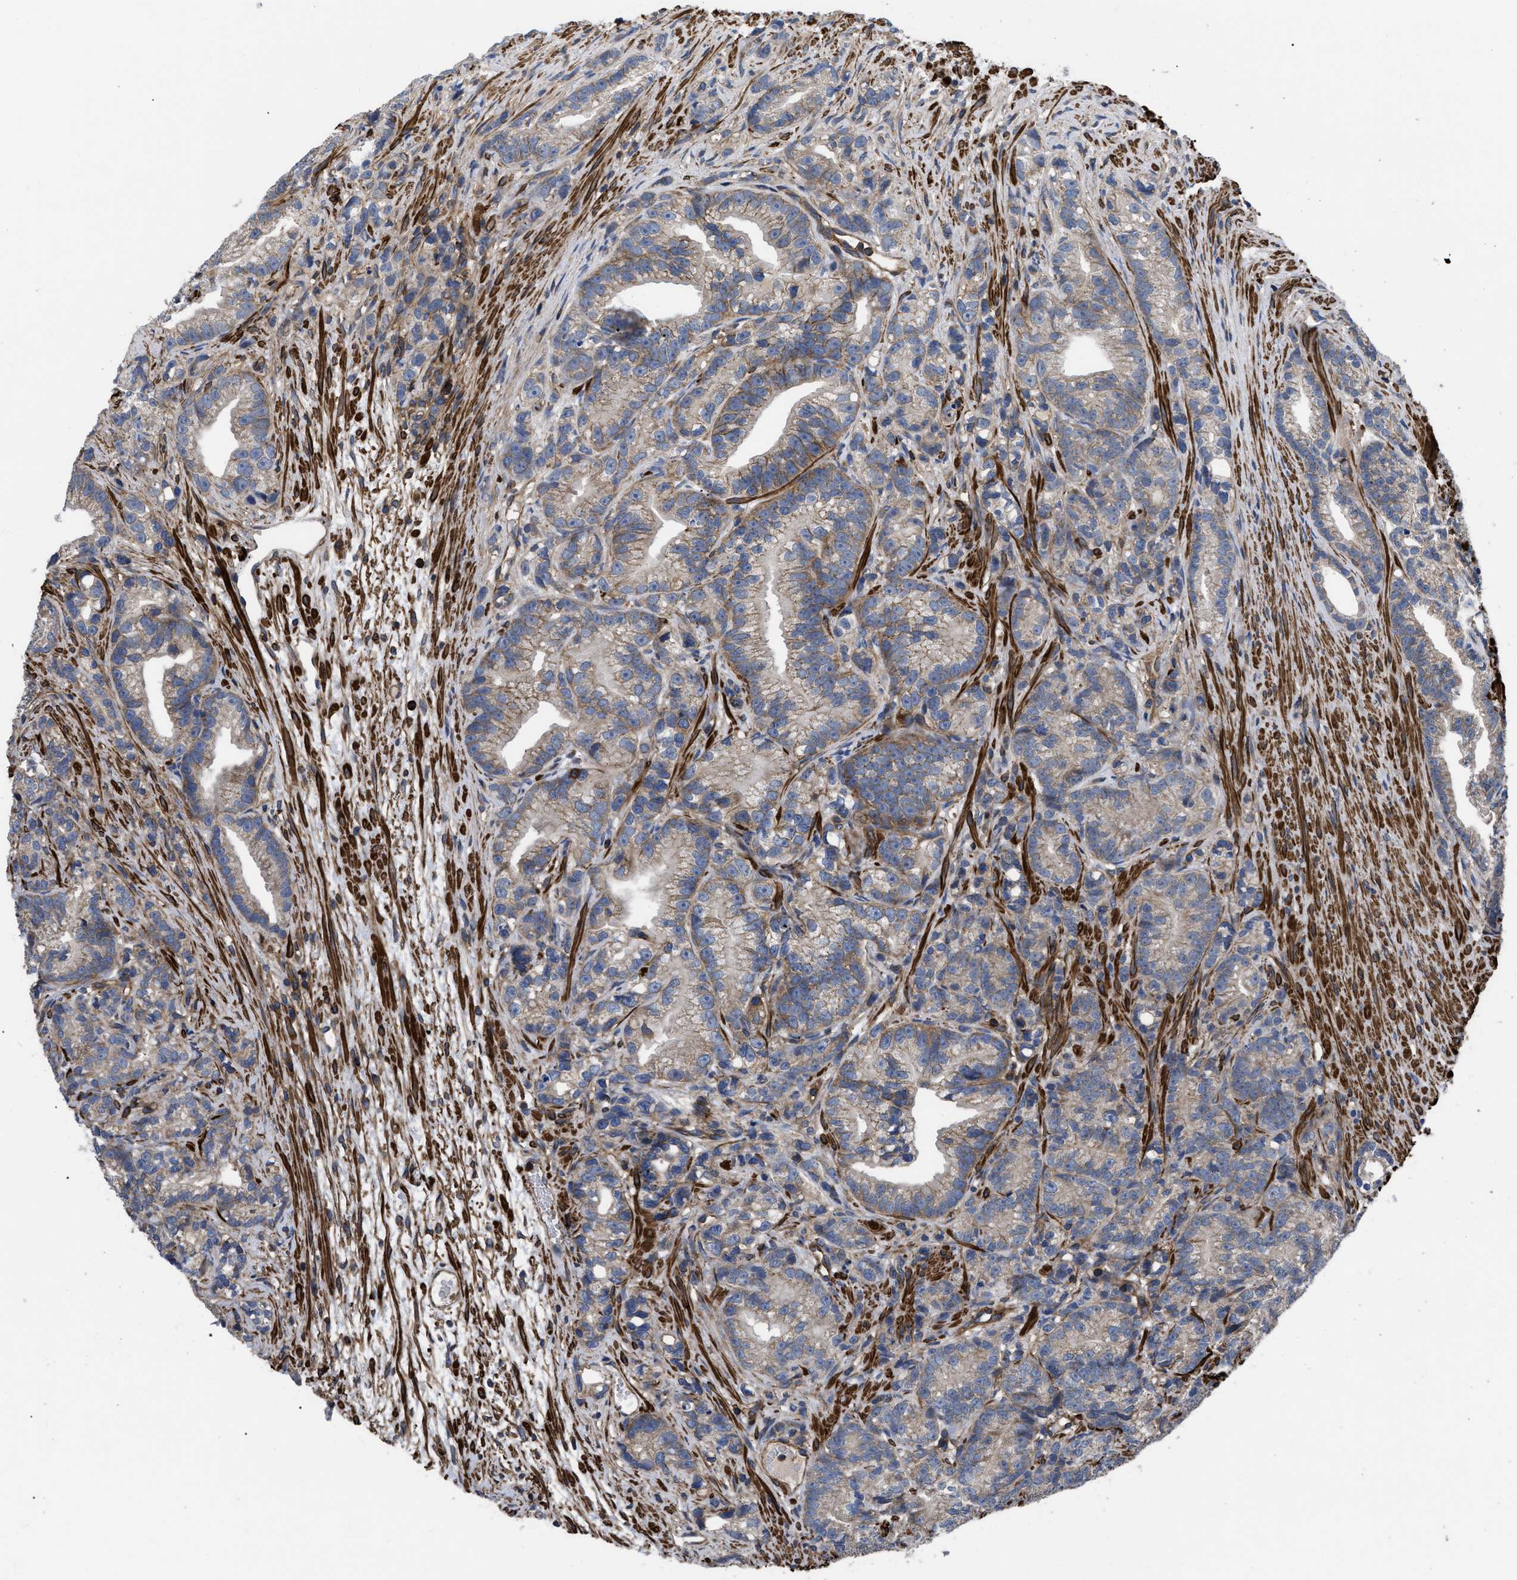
{"staining": {"intensity": "moderate", "quantity": ">75%", "location": "cytoplasmic/membranous"}, "tissue": "prostate cancer", "cell_type": "Tumor cells", "image_type": "cancer", "snomed": [{"axis": "morphology", "description": "Adenocarcinoma, Low grade"}, {"axis": "topography", "description": "Prostate"}], "caption": "Human prostate cancer stained with a protein marker demonstrates moderate staining in tumor cells.", "gene": "SCUBE2", "patient": {"sex": "male", "age": 89}}